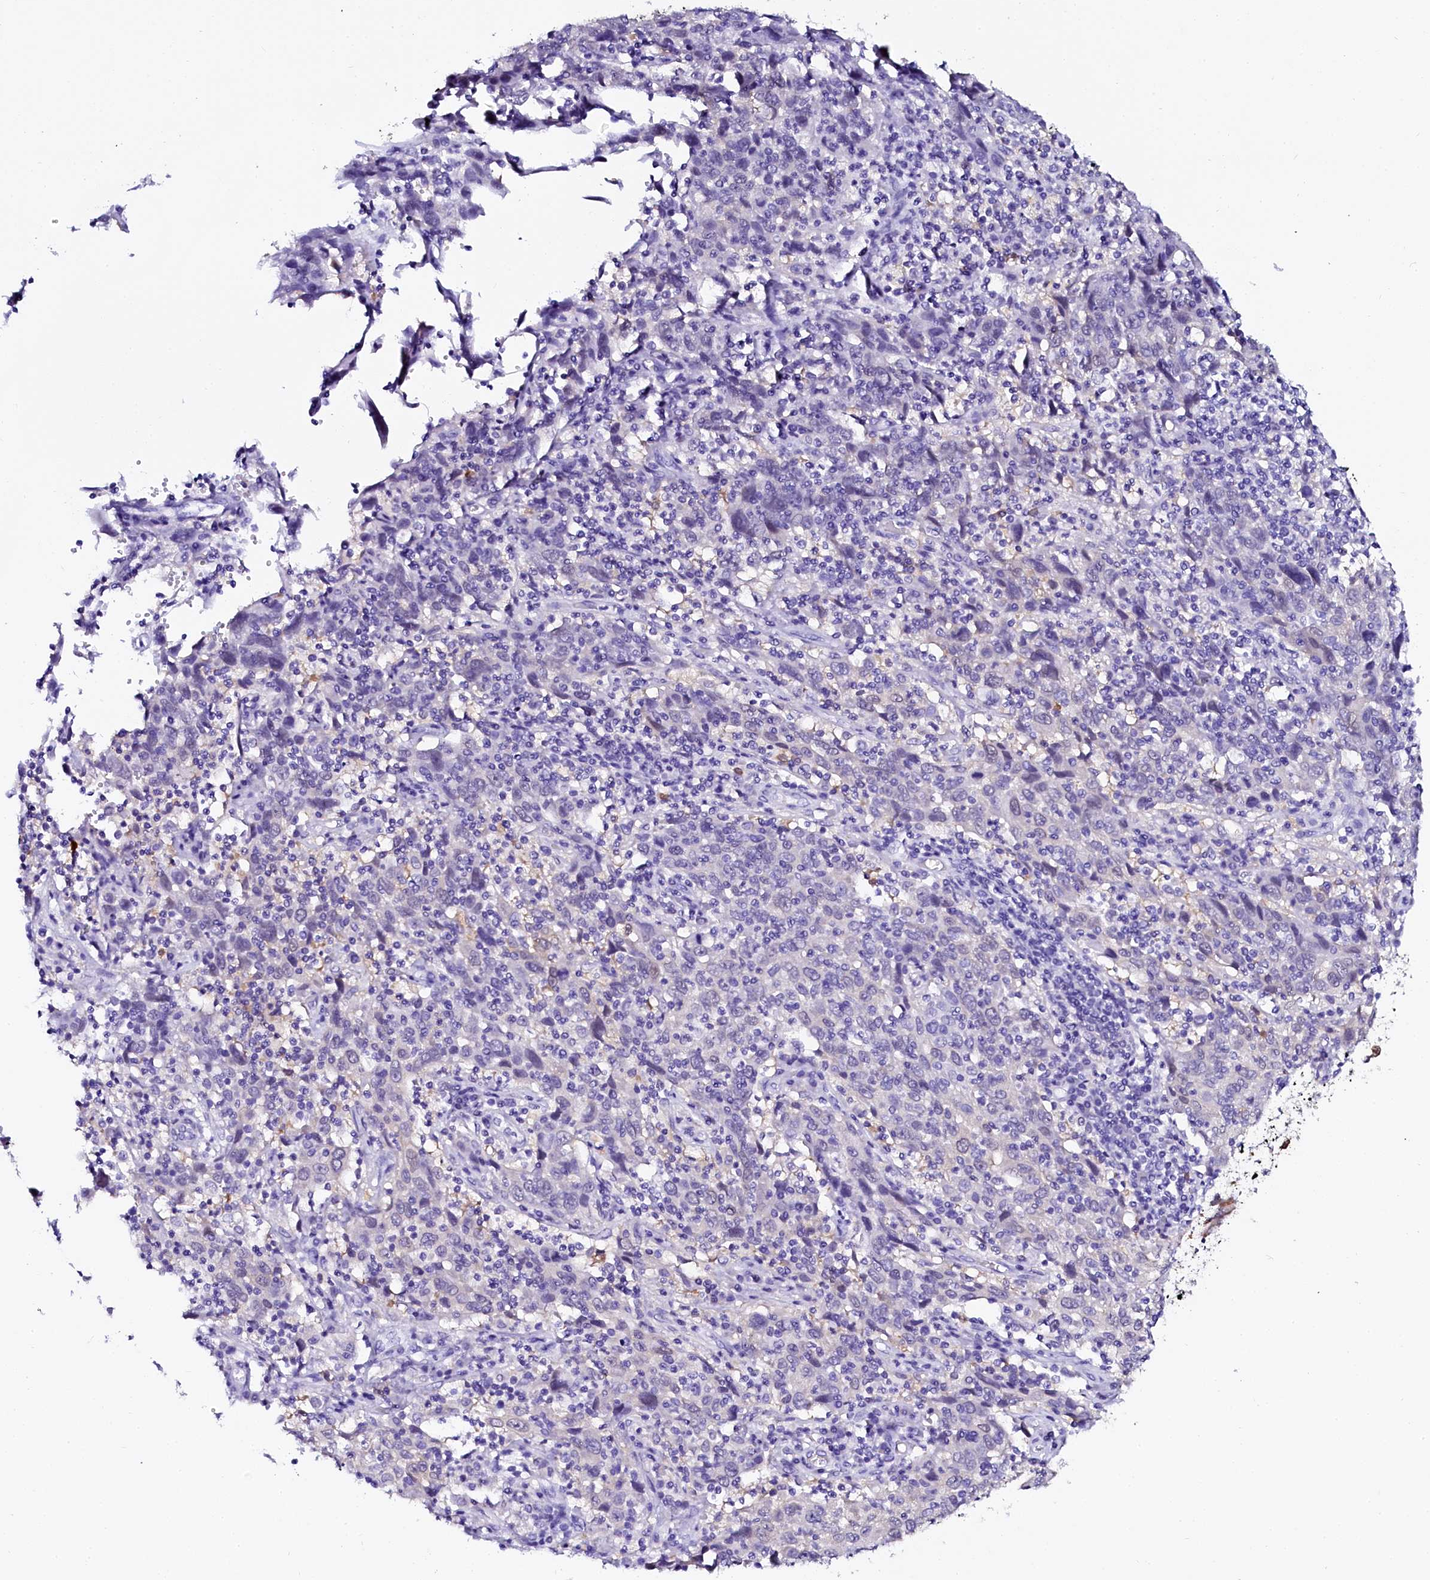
{"staining": {"intensity": "negative", "quantity": "none", "location": "none"}, "tissue": "cervical cancer", "cell_type": "Tumor cells", "image_type": "cancer", "snomed": [{"axis": "morphology", "description": "Squamous cell carcinoma, NOS"}, {"axis": "topography", "description": "Cervix"}], "caption": "Human cervical cancer (squamous cell carcinoma) stained for a protein using IHC reveals no positivity in tumor cells.", "gene": "SORD", "patient": {"sex": "female", "age": 46}}